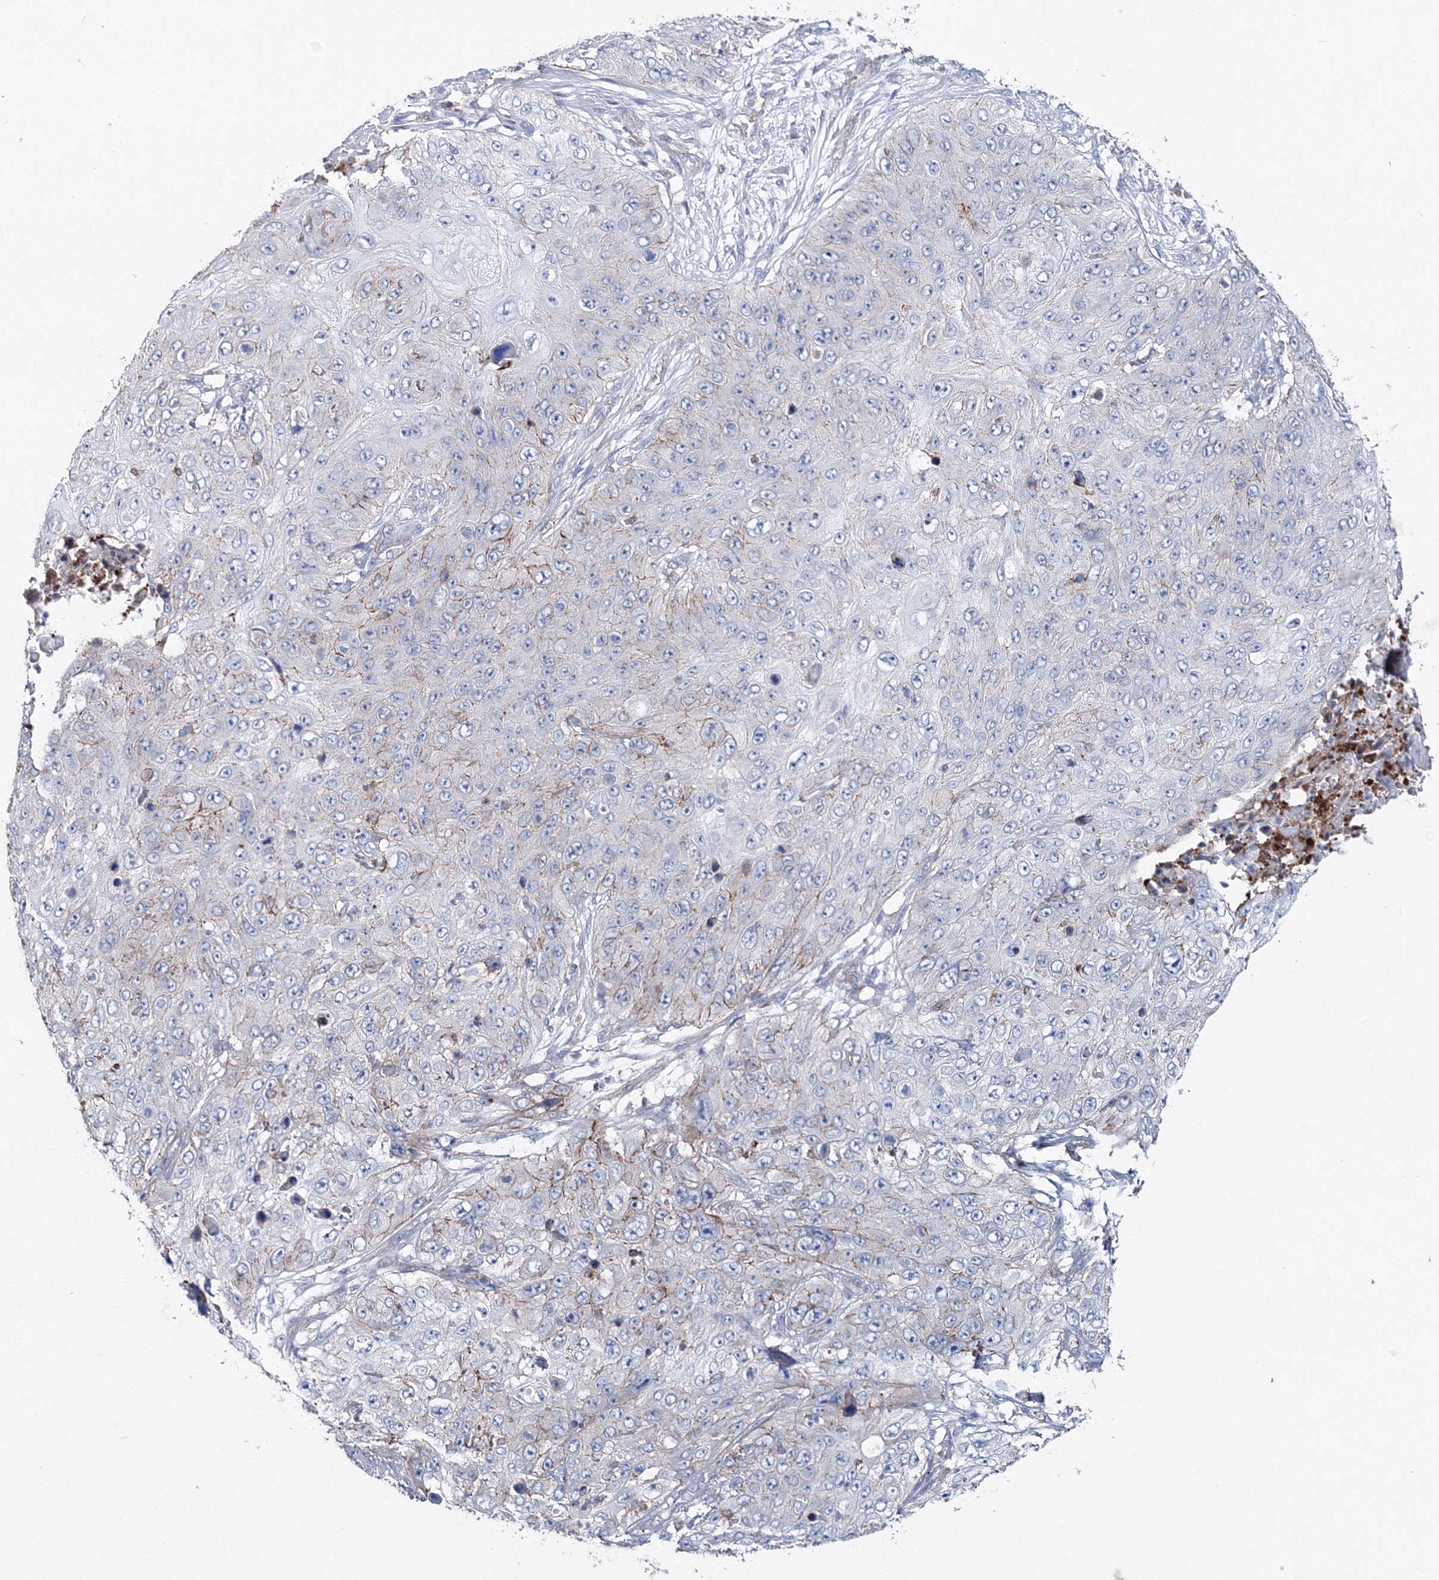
{"staining": {"intensity": "negative", "quantity": "none", "location": "none"}, "tissue": "skin cancer", "cell_type": "Tumor cells", "image_type": "cancer", "snomed": [{"axis": "morphology", "description": "Squamous cell carcinoma, NOS"}, {"axis": "topography", "description": "Skin"}], "caption": "IHC image of skin cancer (squamous cell carcinoma) stained for a protein (brown), which shows no expression in tumor cells. Brightfield microscopy of immunohistochemistry stained with DAB (brown) and hematoxylin (blue), captured at high magnification.", "gene": "GGA2", "patient": {"sex": "female", "age": 80}}